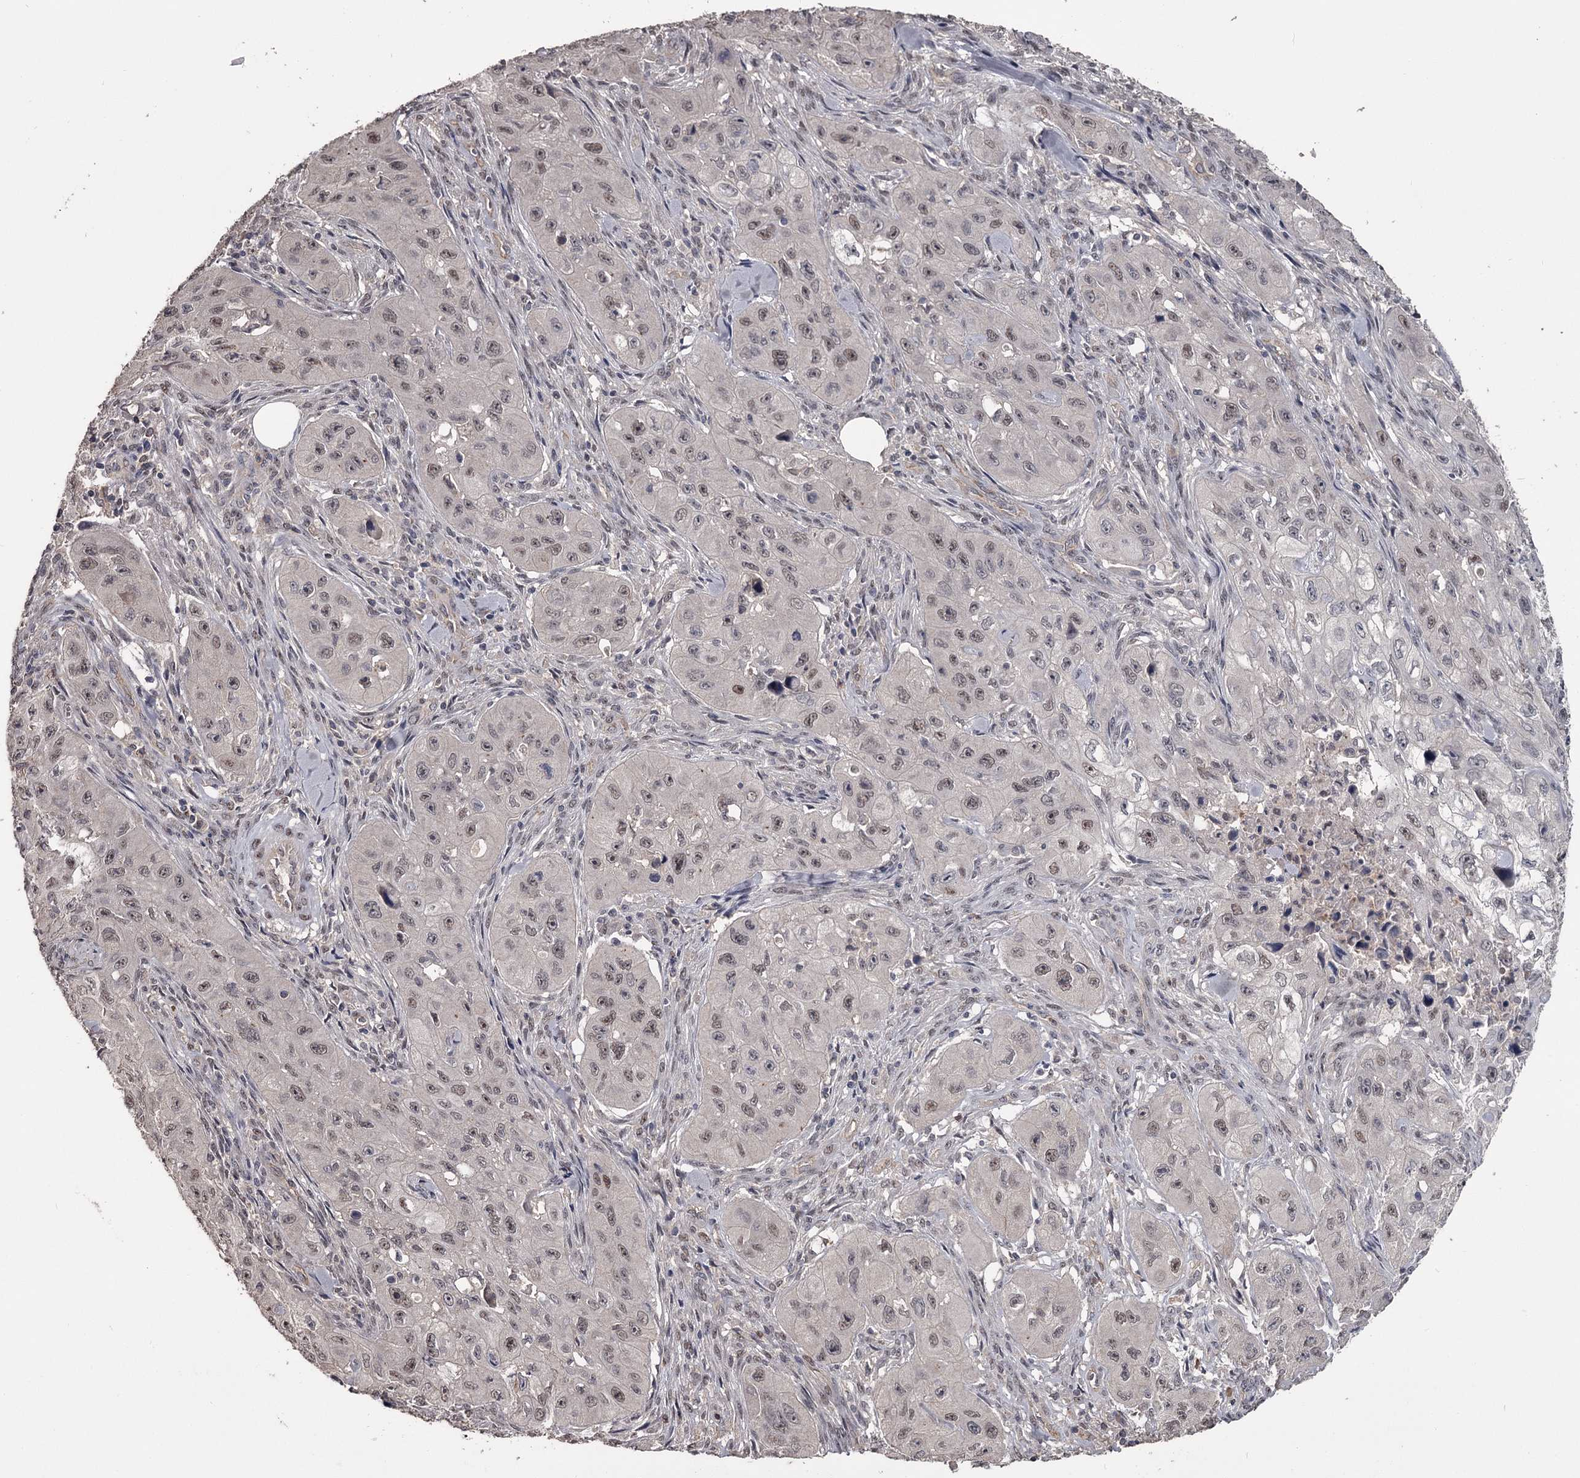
{"staining": {"intensity": "weak", "quantity": "25%-75%", "location": "nuclear"}, "tissue": "skin cancer", "cell_type": "Tumor cells", "image_type": "cancer", "snomed": [{"axis": "morphology", "description": "Squamous cell carcinoma, NOS"}, {"axis": "topography", "description": "Skin"}, {"axis": "topography", "description": "Subcutis"}], "caption": "Human skin cancer (squamous cell carcinoma) stained with a brown dye demonstrates weak nuclear positive staining in about 25%-75% of tumor cells.", "gene": "PRPF40B", "patient": {"sex": "male", "age": 73}}